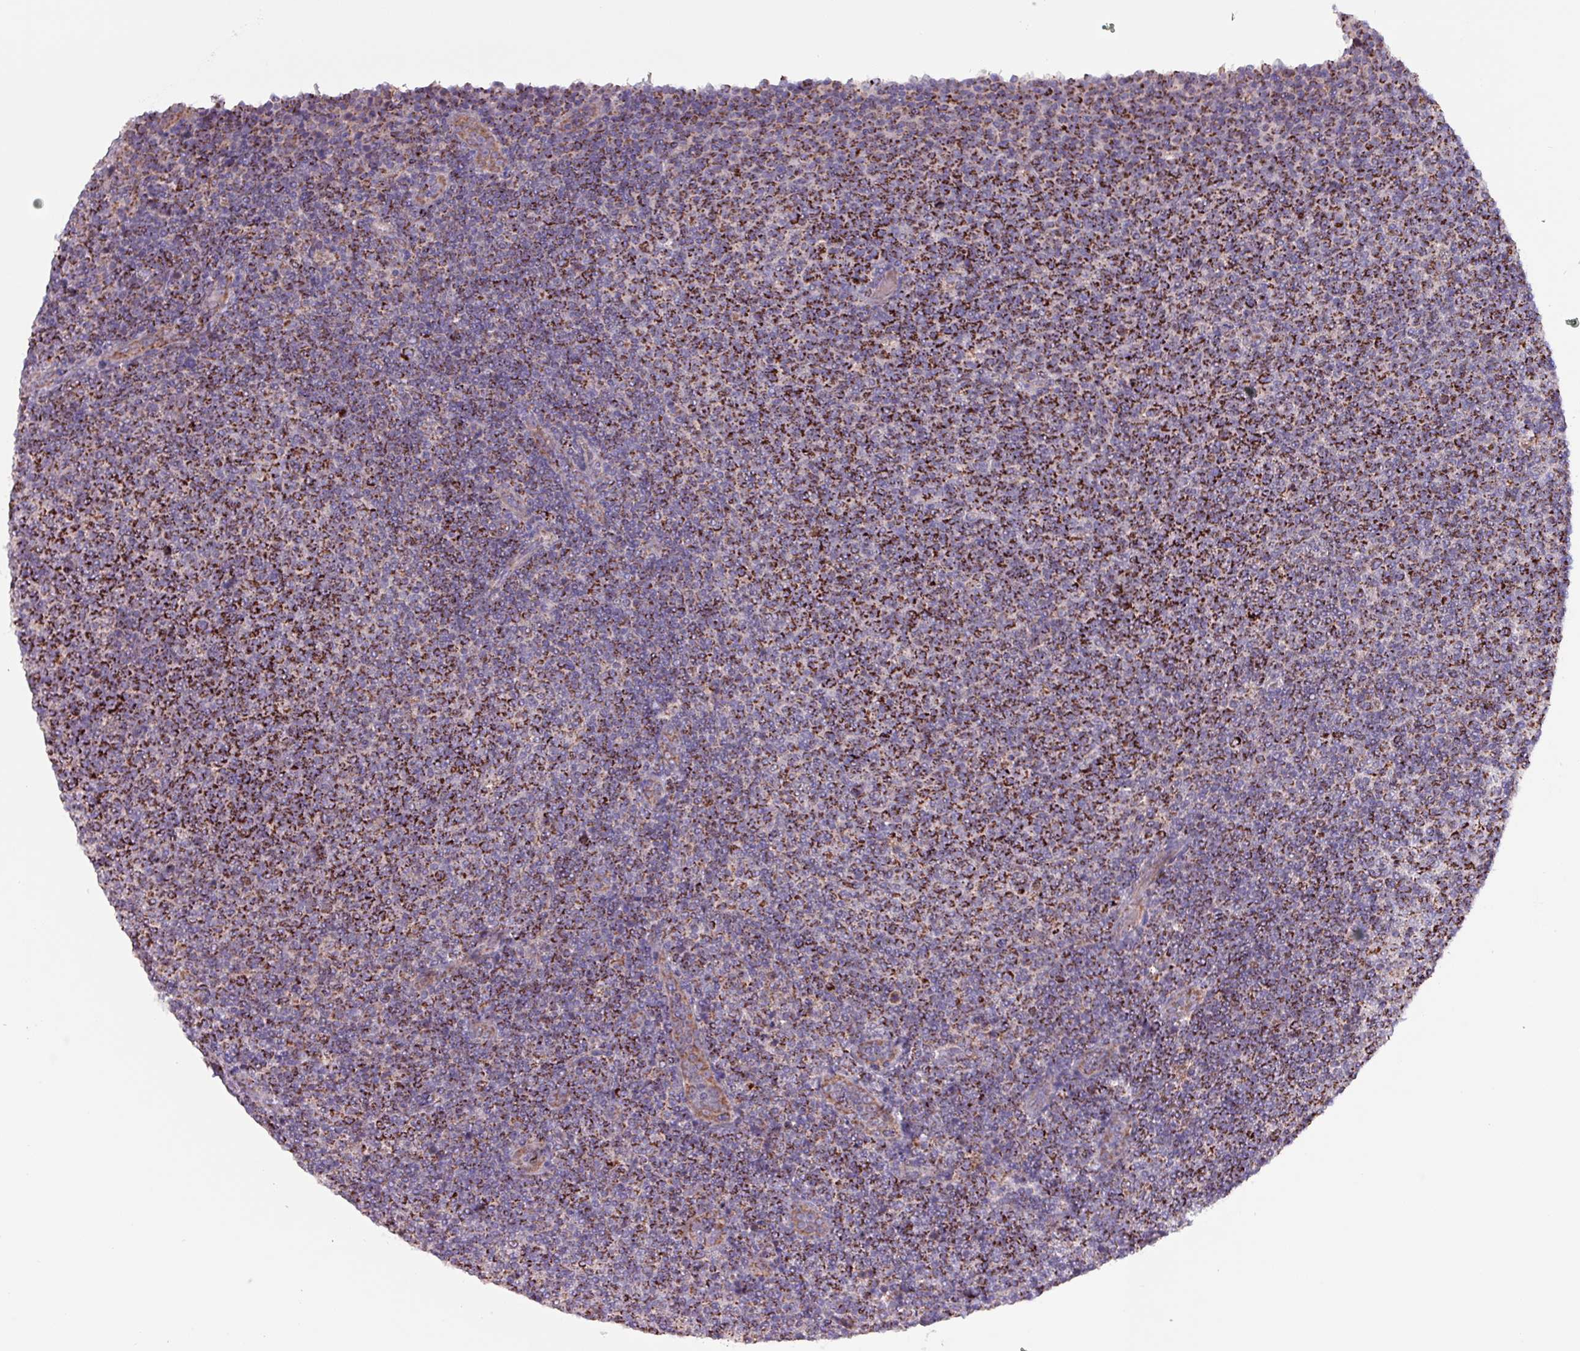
{"staining": {"intensity": "strong", "quantity": ">75%", "location": "cytoplasmic/membranous"}, "tissue": "lymphoma", "cell_type": "Tumor cells", "image_type": "cancer", "snomed": [{"axis": "morphology", "description": "Malignant lymphoma, non-Hodgkin's type, Low grade"}, {"axis": "topography", "description": "Lymph node"}], "caption": "High-power microscopy captured an immunohistochemistry micrograph of low-grade malignant lymphoma, non-Hodgkin's type, revealing strong cytoplasmic/membranous staining in about >75% of tumor cells.", "gene": "ZNF322", "patient": {"sex": "male", "age": 66}}